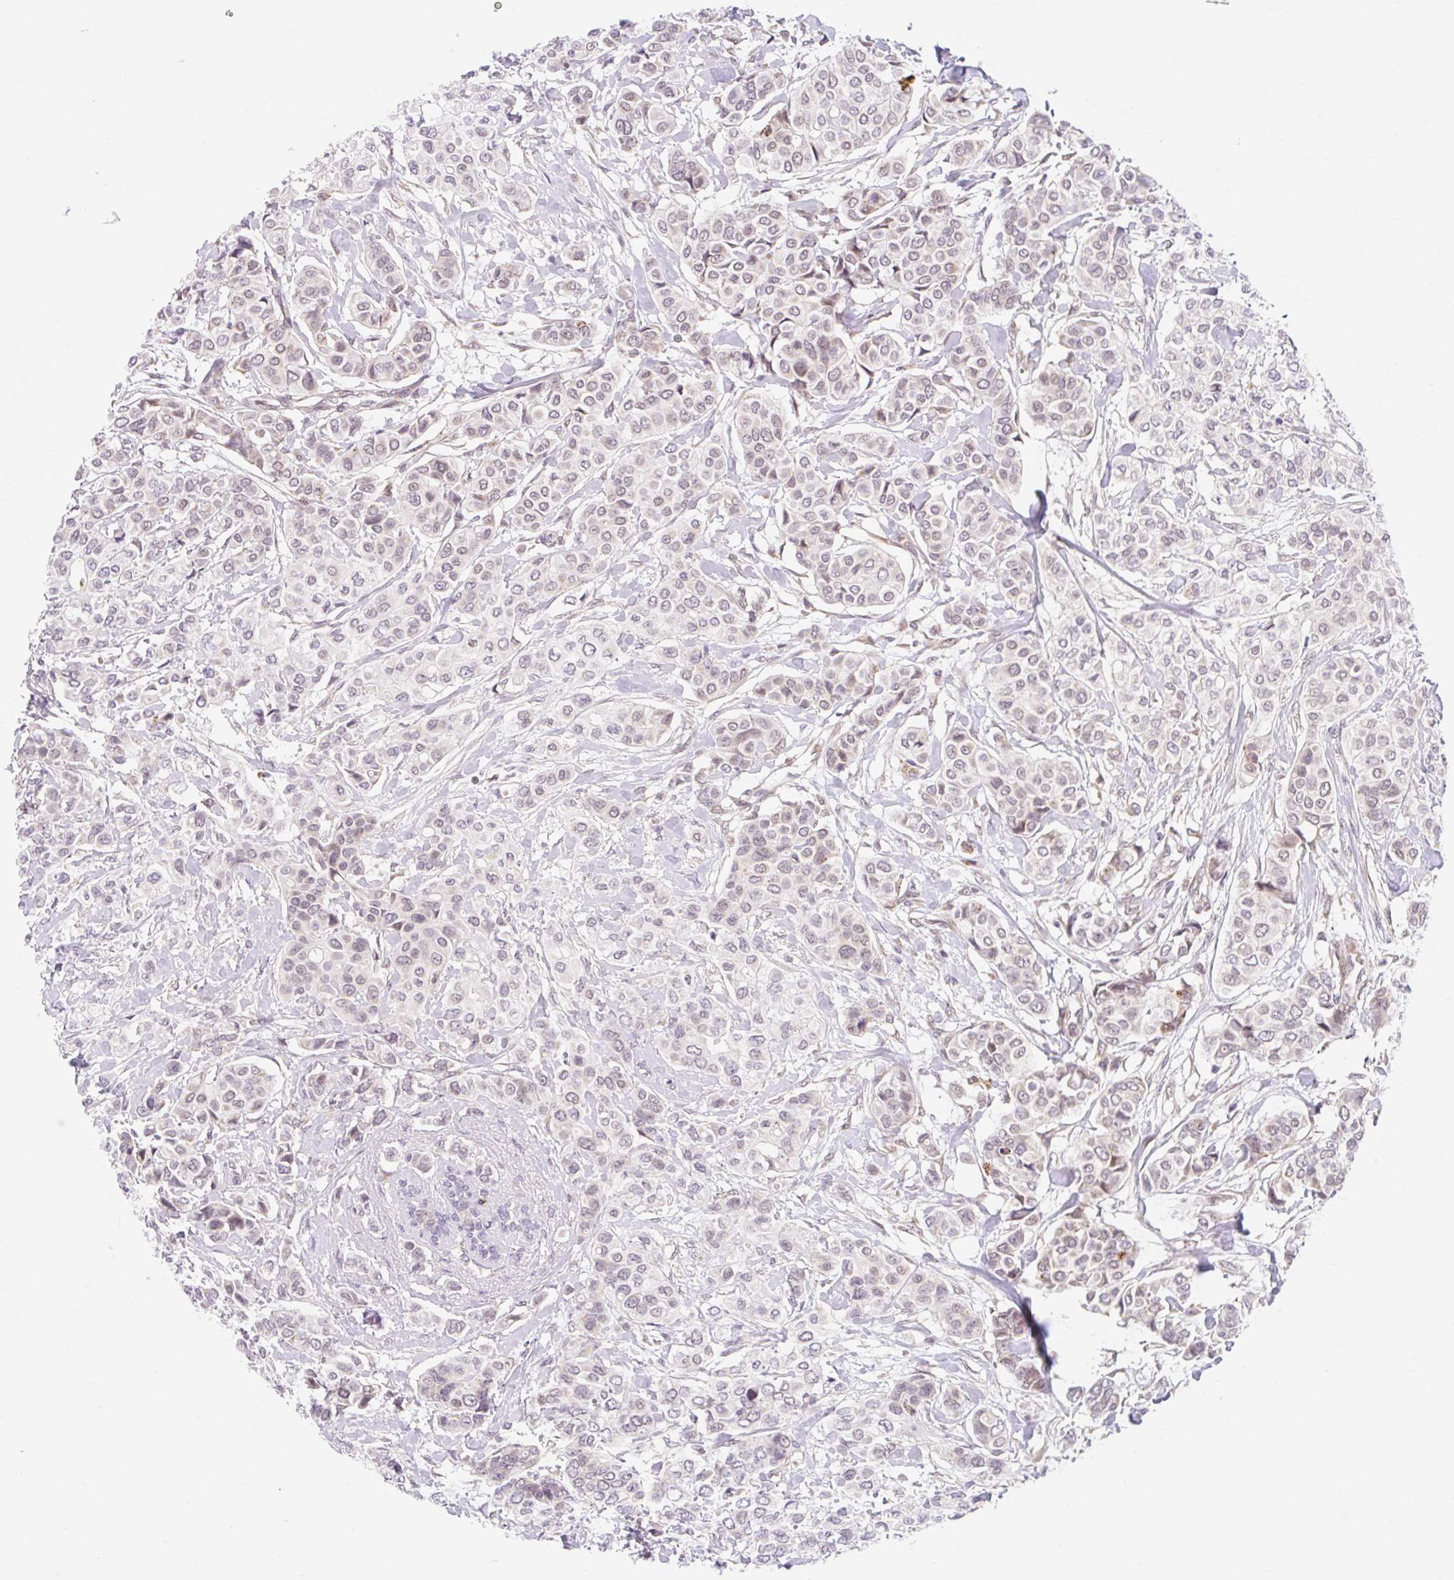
{"staining": {"intensity": "negative", "quantity": "none", "location": "none"}, "tissue": "breast cancer", "cell_type": "Tumor cells", "image_type": "cancer", "snomed": [{"axis": "morphology", "description": "Lobular carcinoma"}, {"axis": "topography", "description": "Breast"}], "caption": "This is an immunohistochemistry image of human lobular carcinoma (breast). There is no staining in tumor cells.", "gene": "SRSF10", "patient": {"sex": "female", "age": 51}}